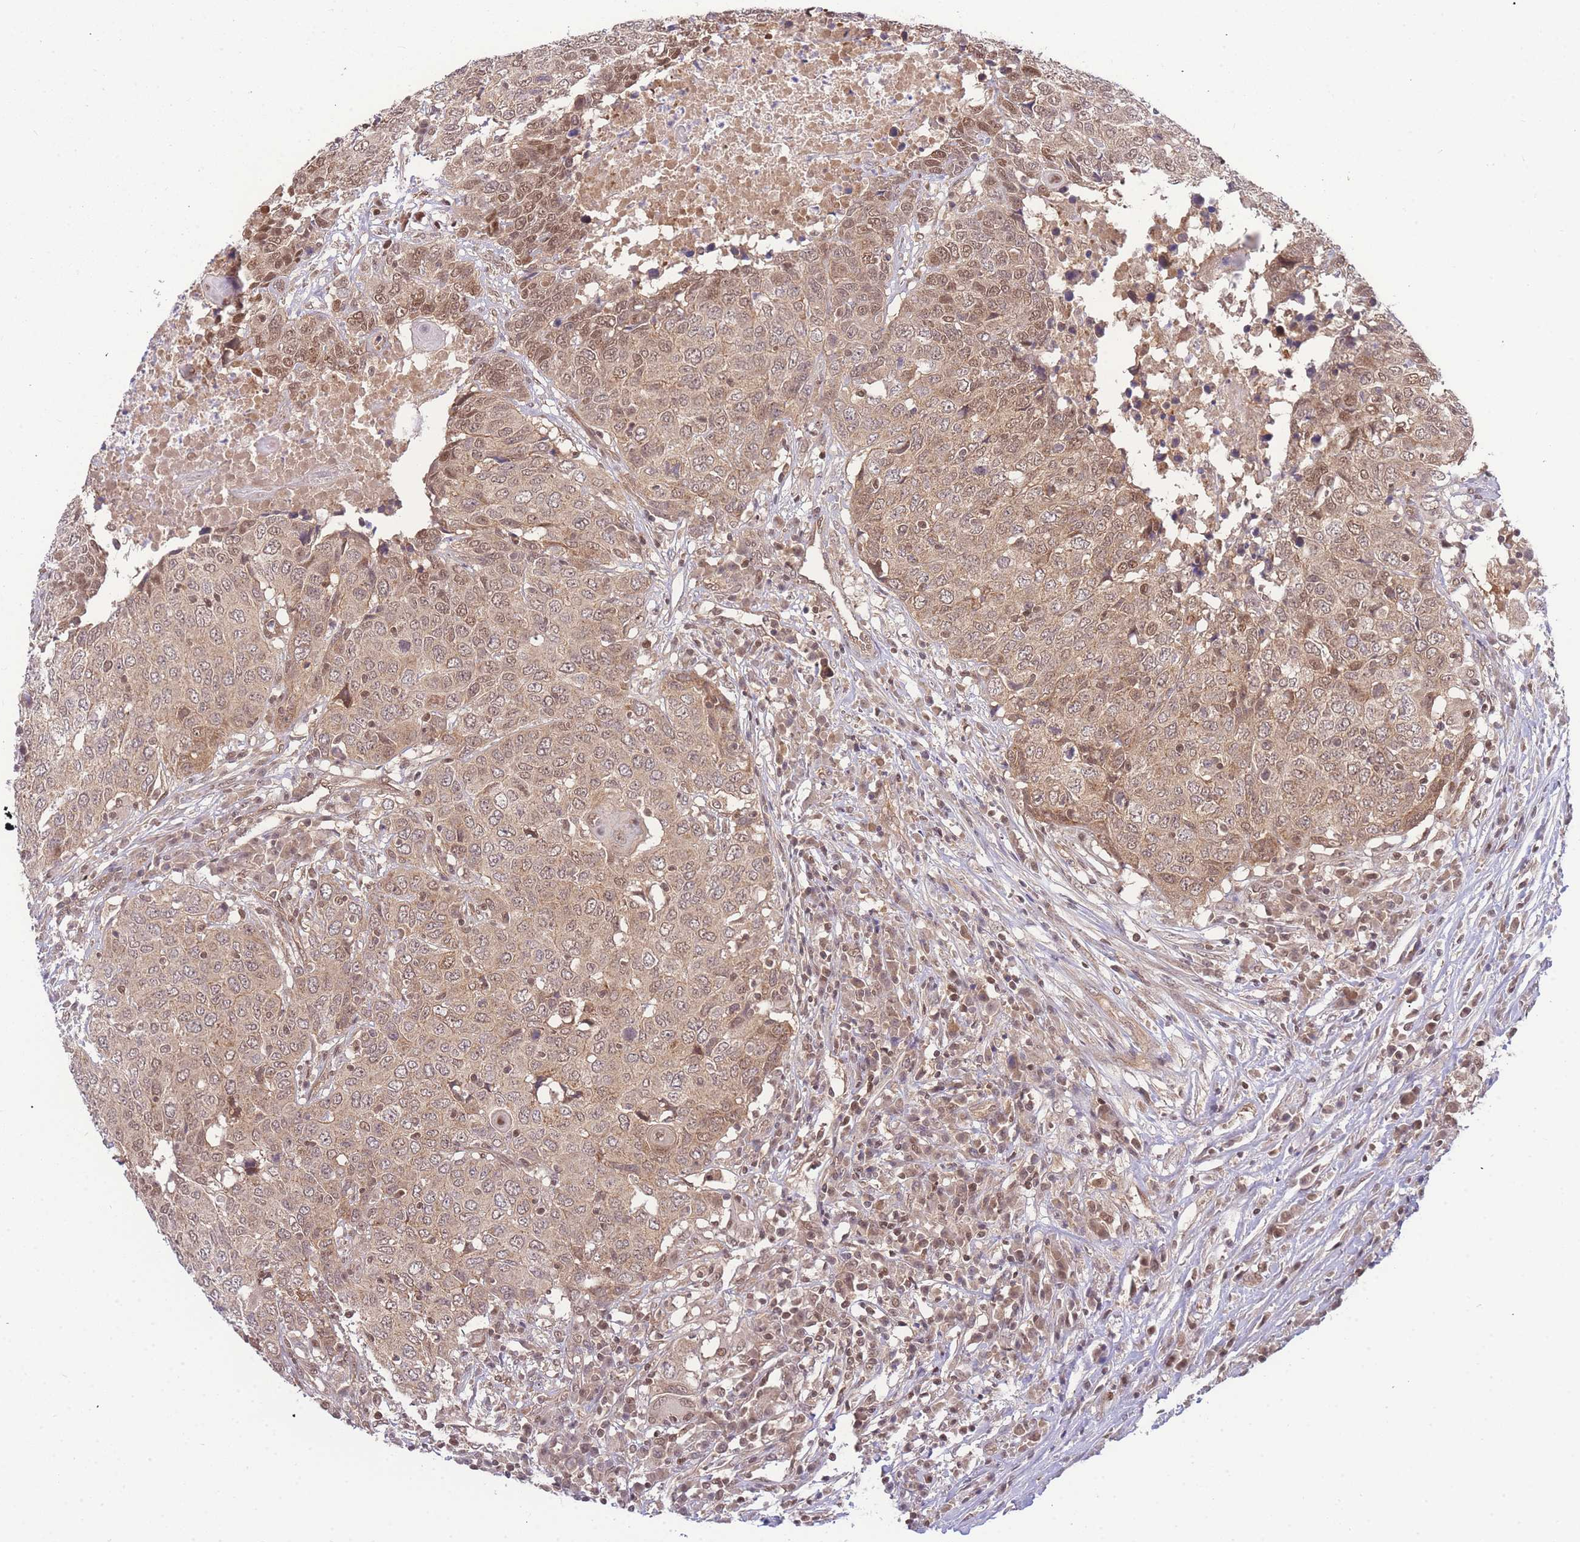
{"staining": {"intensity": "moderate", "quantity": ">75%", "location": "cytoplasmic/membranous,nuclear"}, "tissue": "head and neck cancer", "cell_type": "Tumor cells", "image_type": "cancer", "snomed": [{"axis": "morphology", "description": "Squamous cell carcinoma, NOS"}, {"axis": "topography", "description": "Head-Neck"}], "caption": "A photomicrograph showing moderate cytoplasmic/membranous and nuclear expression in approximately >75% of tumor cells in head and neck cancer (squamous cell carcinoma), as visualized by brown immunohistochemical staining.", "gene": "KIAA1191", "patient": {"sex": "male", "age": 66}}